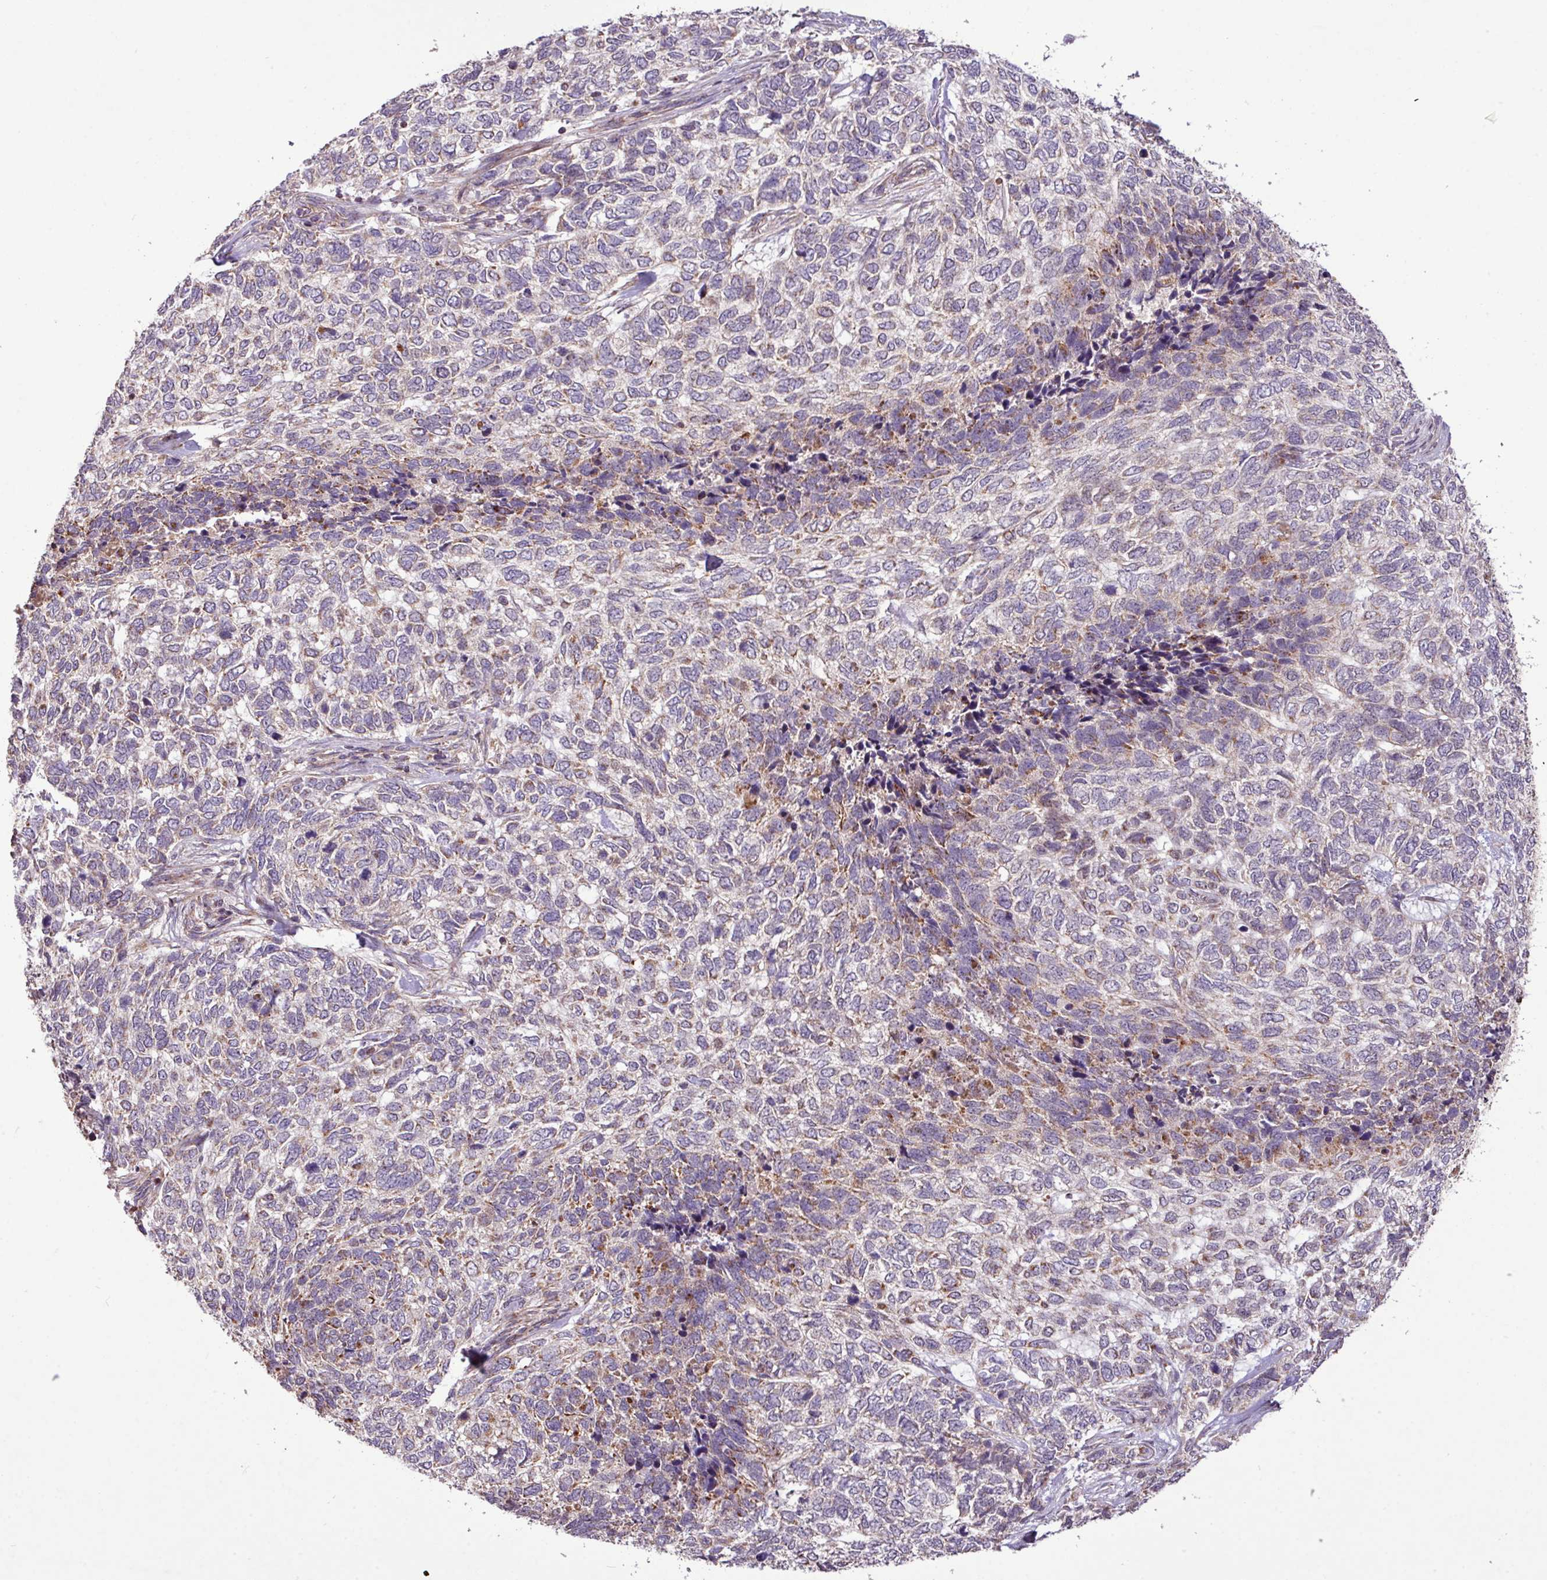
{"staining": {"intensity": "weak", "quantity": "25%-75%", "location": "cytoplasmic/membranous"}, "tissue": "skin cancer", "cell_type": "Tumor cells", "image_type": "cancer", "snomed": [{"axis": "morphology", "description": "Basal cell carcinoma"}, {"axis": "topography", "description": "Skin"}], "caption": "Immunohistochemical staining of basal cell carcinoma (skin) exhibits low levels of weak cytoplasmic/membranous expression in approximately 25%-75% of tumor cells.", "gene": "YPEL3", "patient": {"sex": "female", "age": 65}}